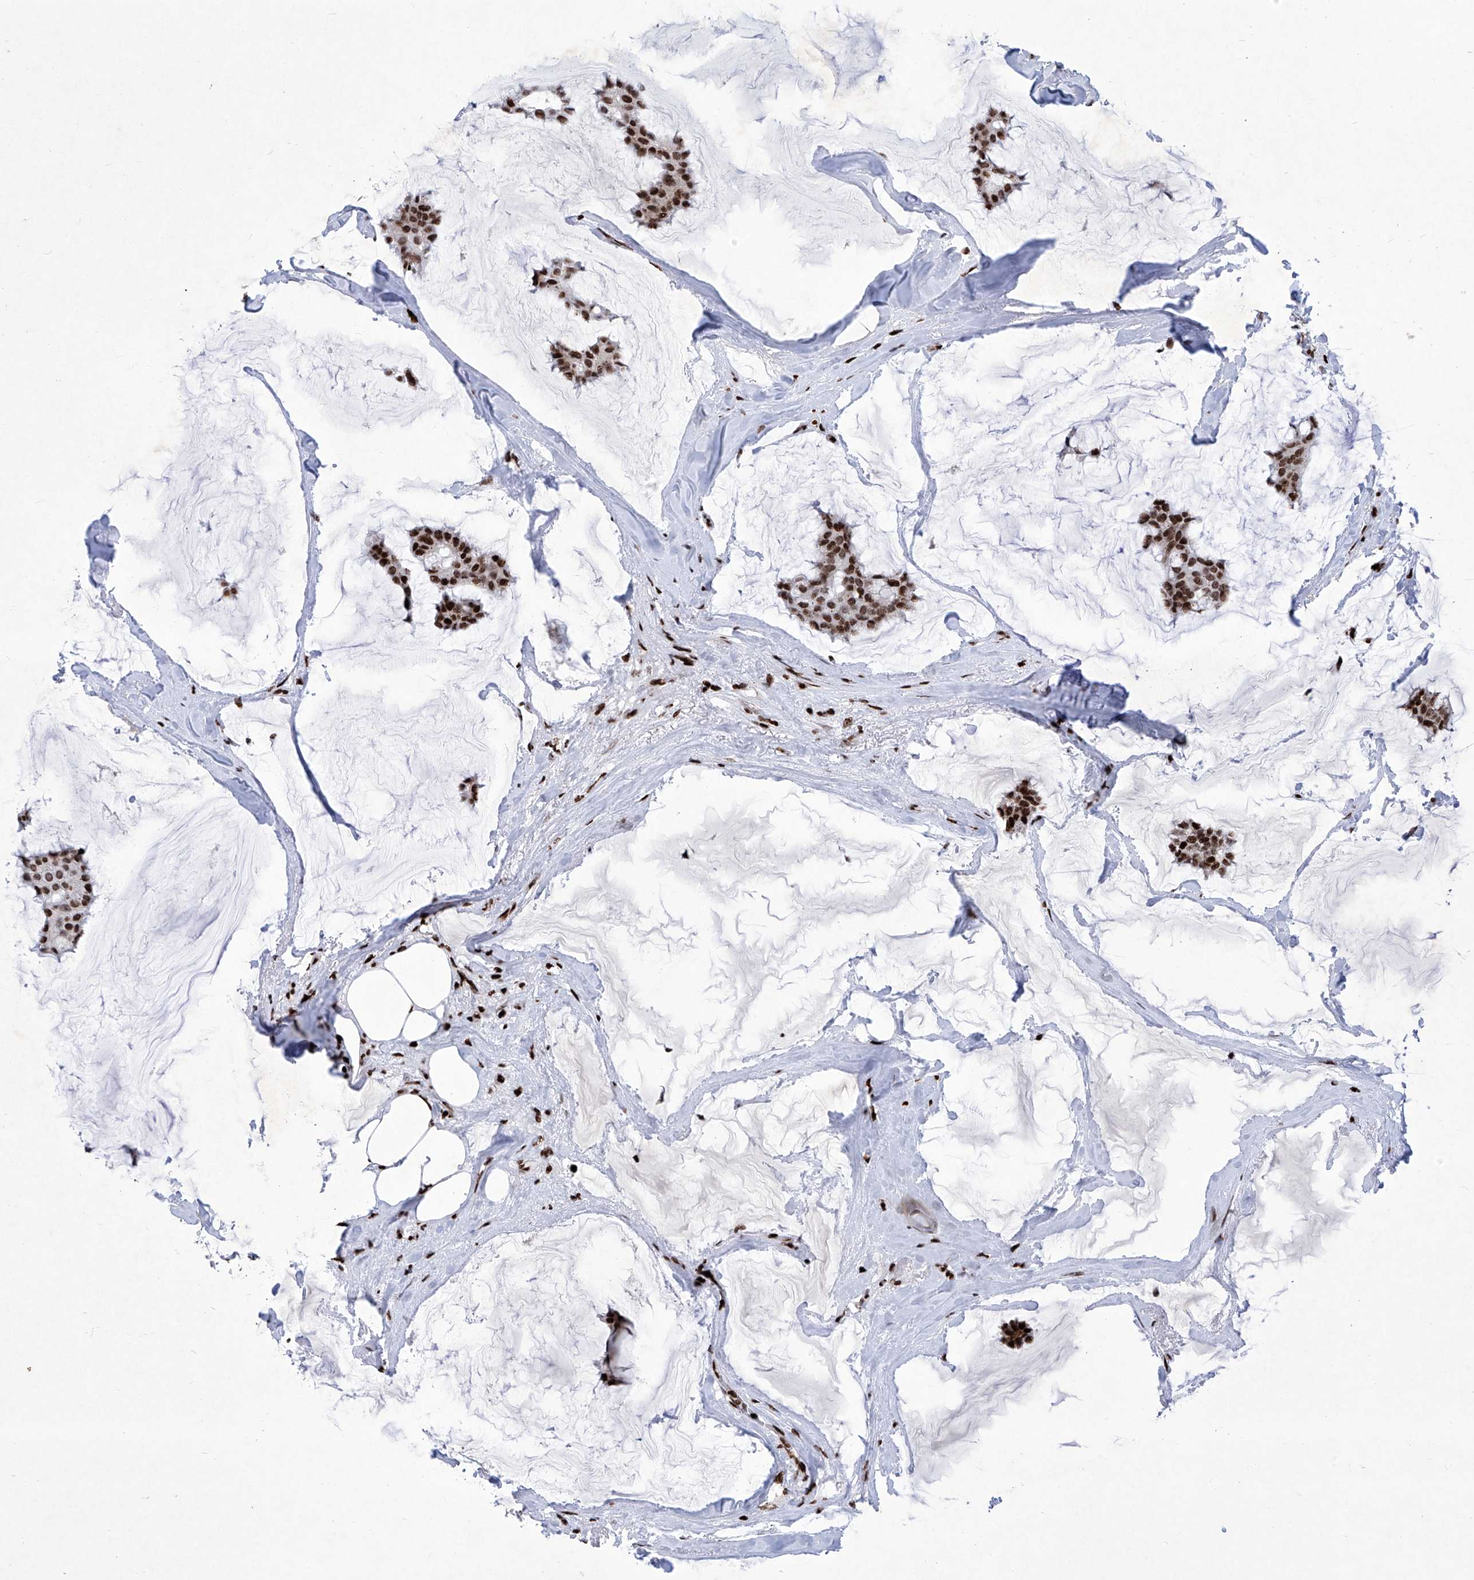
{"staining": {"intensity": "strong", "quantity": ">75%", "location": "nuclear"}, "tissue": "breast cancer", "cell_type": "Tumor cells", "image_type": "cancer", "snomed": [{"axis": "morphology", "description": "Duct carcinoma"}, {"axis": "topography", "description": "Breast"}], "caption": "An image of intraductal carcinoma (breast) stained for a protein exhibits strong nuclear brown staining in tumor cells. (Stains: DAB in brown, nuclei in blue, Microscopy: brightfield microscopy at high magnification).", "gene": "HEY2", "patient": {"sex": "female", "age": 93}}